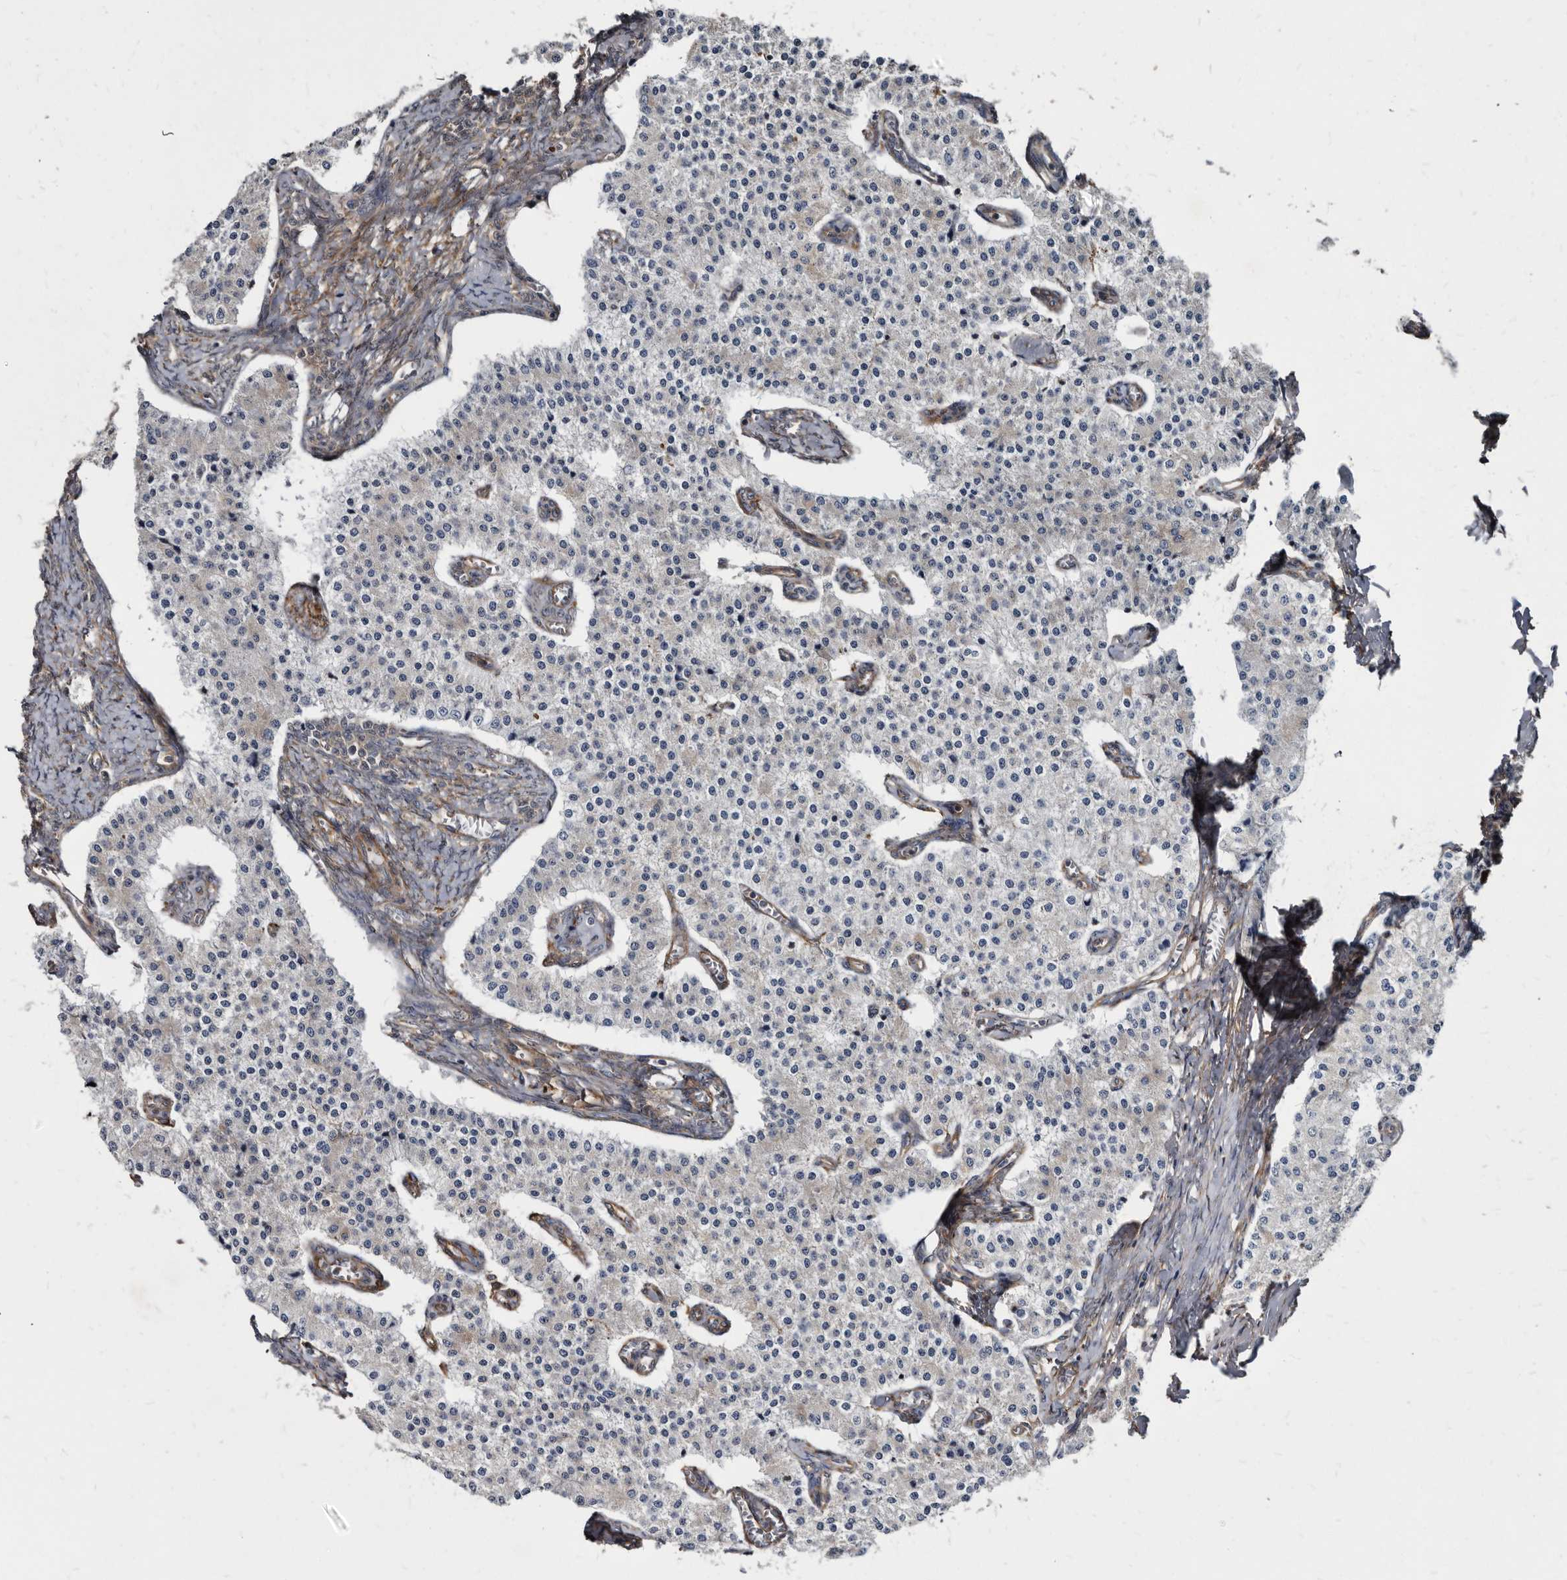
{"staining": {"intensity": "negative", "quantity": "none", "location": "none"}, "tissue": "carcinoid", "cell_type": "Tumor cells", "image_type": "cancer", "snomed": [{"axis": "morphology", "description": "Carcinoid, malignant, NOS"}, {"axis": "topography", "description": "Colon"}], "caption": "Protein analysis of carcinoid exhibits no significant expression in tumor cells.", "gene": "KCTD20", "patient": {"sex": "female", "age": 52}}